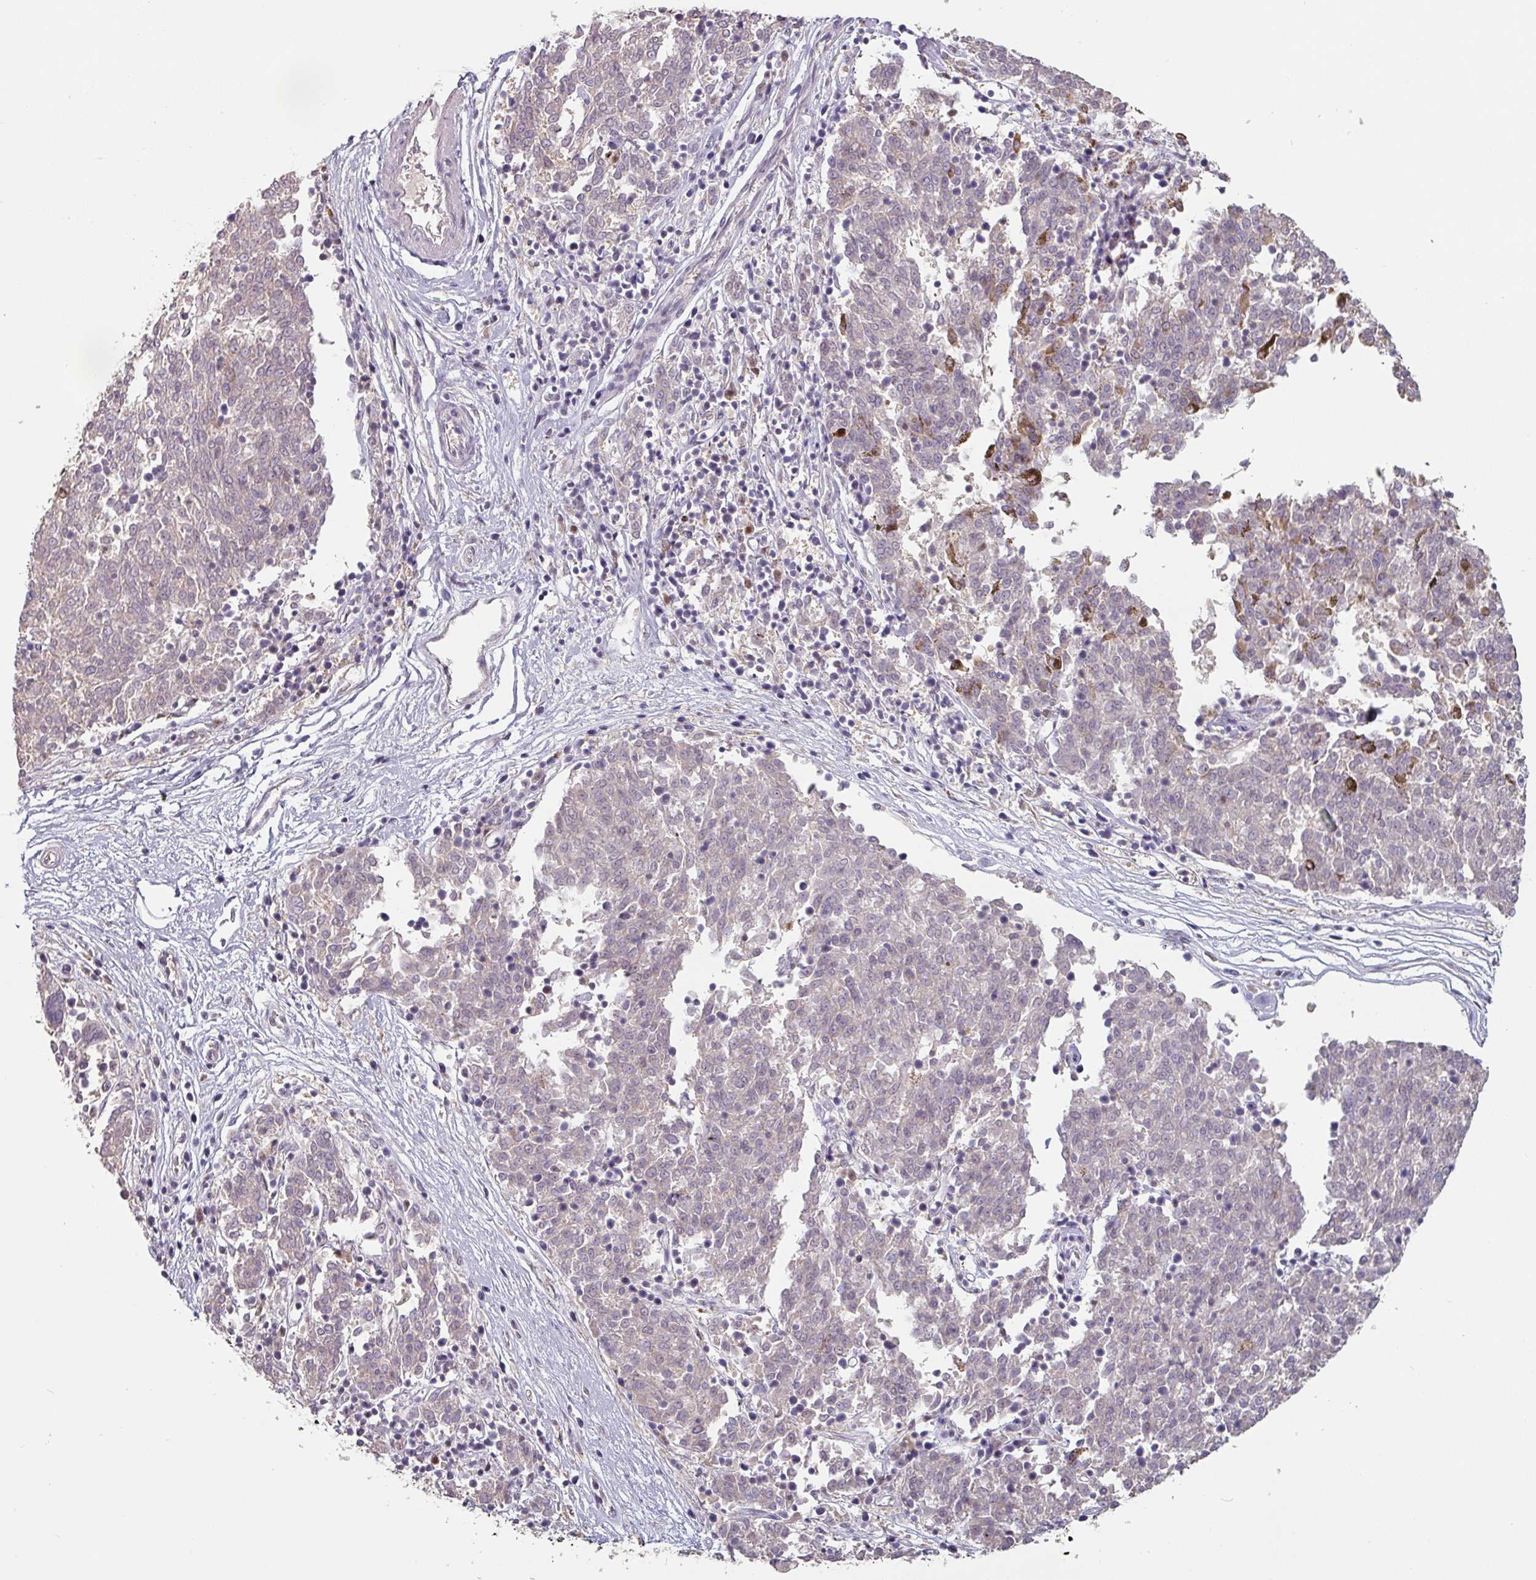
{"staining": {"intensity": "negative", "quantity": "none", "location": "none"}, "tissue": "melanoma", "cell_type": "Tumor cells", "image_type": "cancer", "snomed": [{"axis": "morphology", "description": "Malignant melanoma, NOS"}, {"axis": "topography", "description": "Skin"}], "caption": "Immunohistochemistry (IHC) micrograph of neoplastic tissue: melanoma stained with DAB shows no significant protein staining in tumor cells. The staining was performed using DAB (3,3'-diaminobenzidine) to visualize the protein expression in brown, while the nuclei were stained in blue with hematoxylin (Magnification: 20x).", "gene": "ZBTB6", "patient": {"sex": "female", "age": 72}}